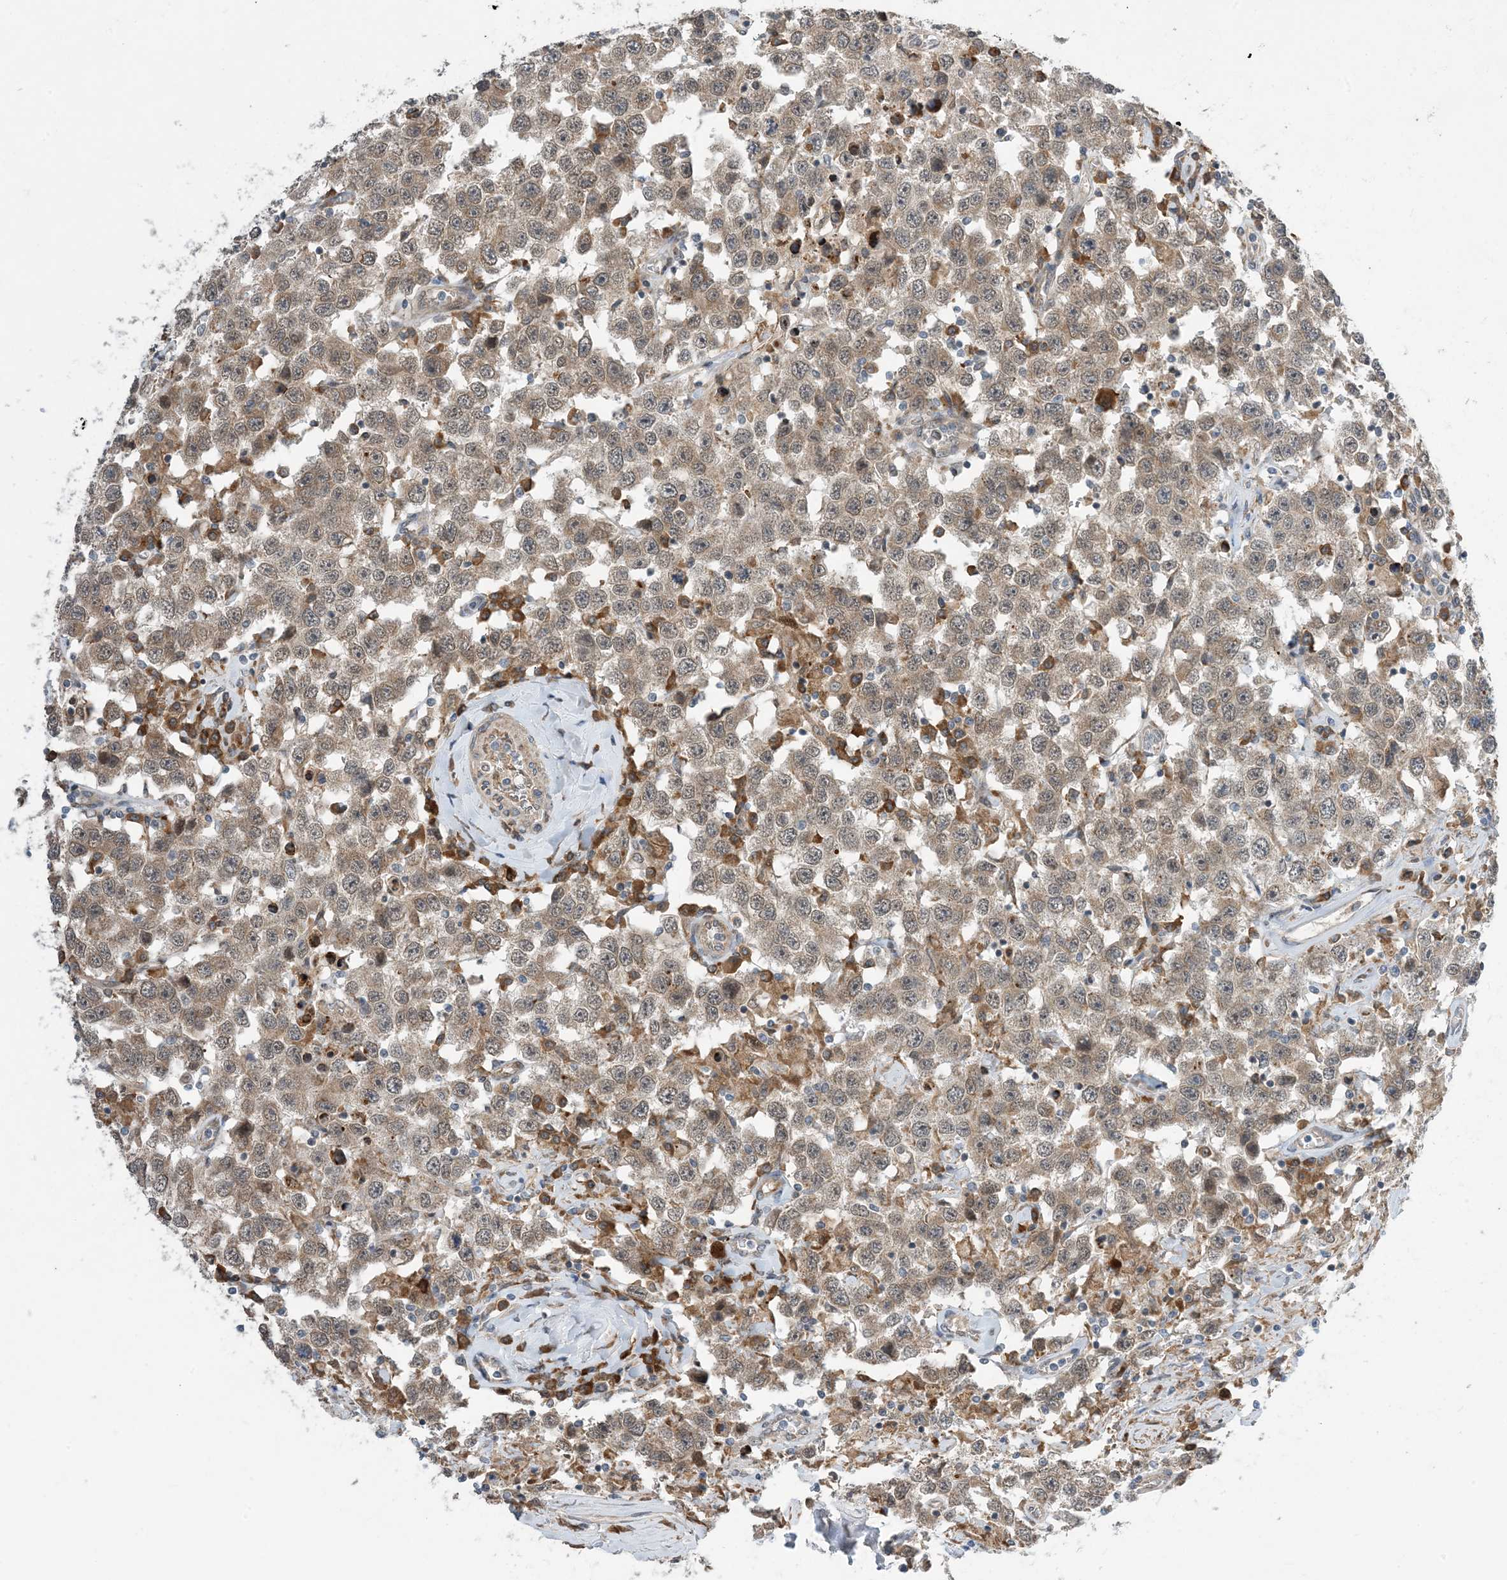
{"staining": {"intensity": "weak", "quantity": ">75%", "location": "cytoplasmic/membranous"}, "tissue": "testis cancer", "cell_type": "Tumor cells", "image_type": "cancer", "snomed": [{"axis": "morphology", "description": "Seminoma, NOS"}, {"axis": "topography", "description": "Testis"}], "caption": "Immunohistochemistry (IHC) staining of testis cancer, which reveals low levels of weak cytoplasmic/membranous expression in approximately >75% of tumor cells indicating weak cytoplasmic/membranous protein positivity. The staining was performed using DAB (brown) for protein detection and nuclei were counterstained in hematoxylin (blue).", "gene": "PHOSPHO2", "patient": {"sex": "male", "age": 41}}